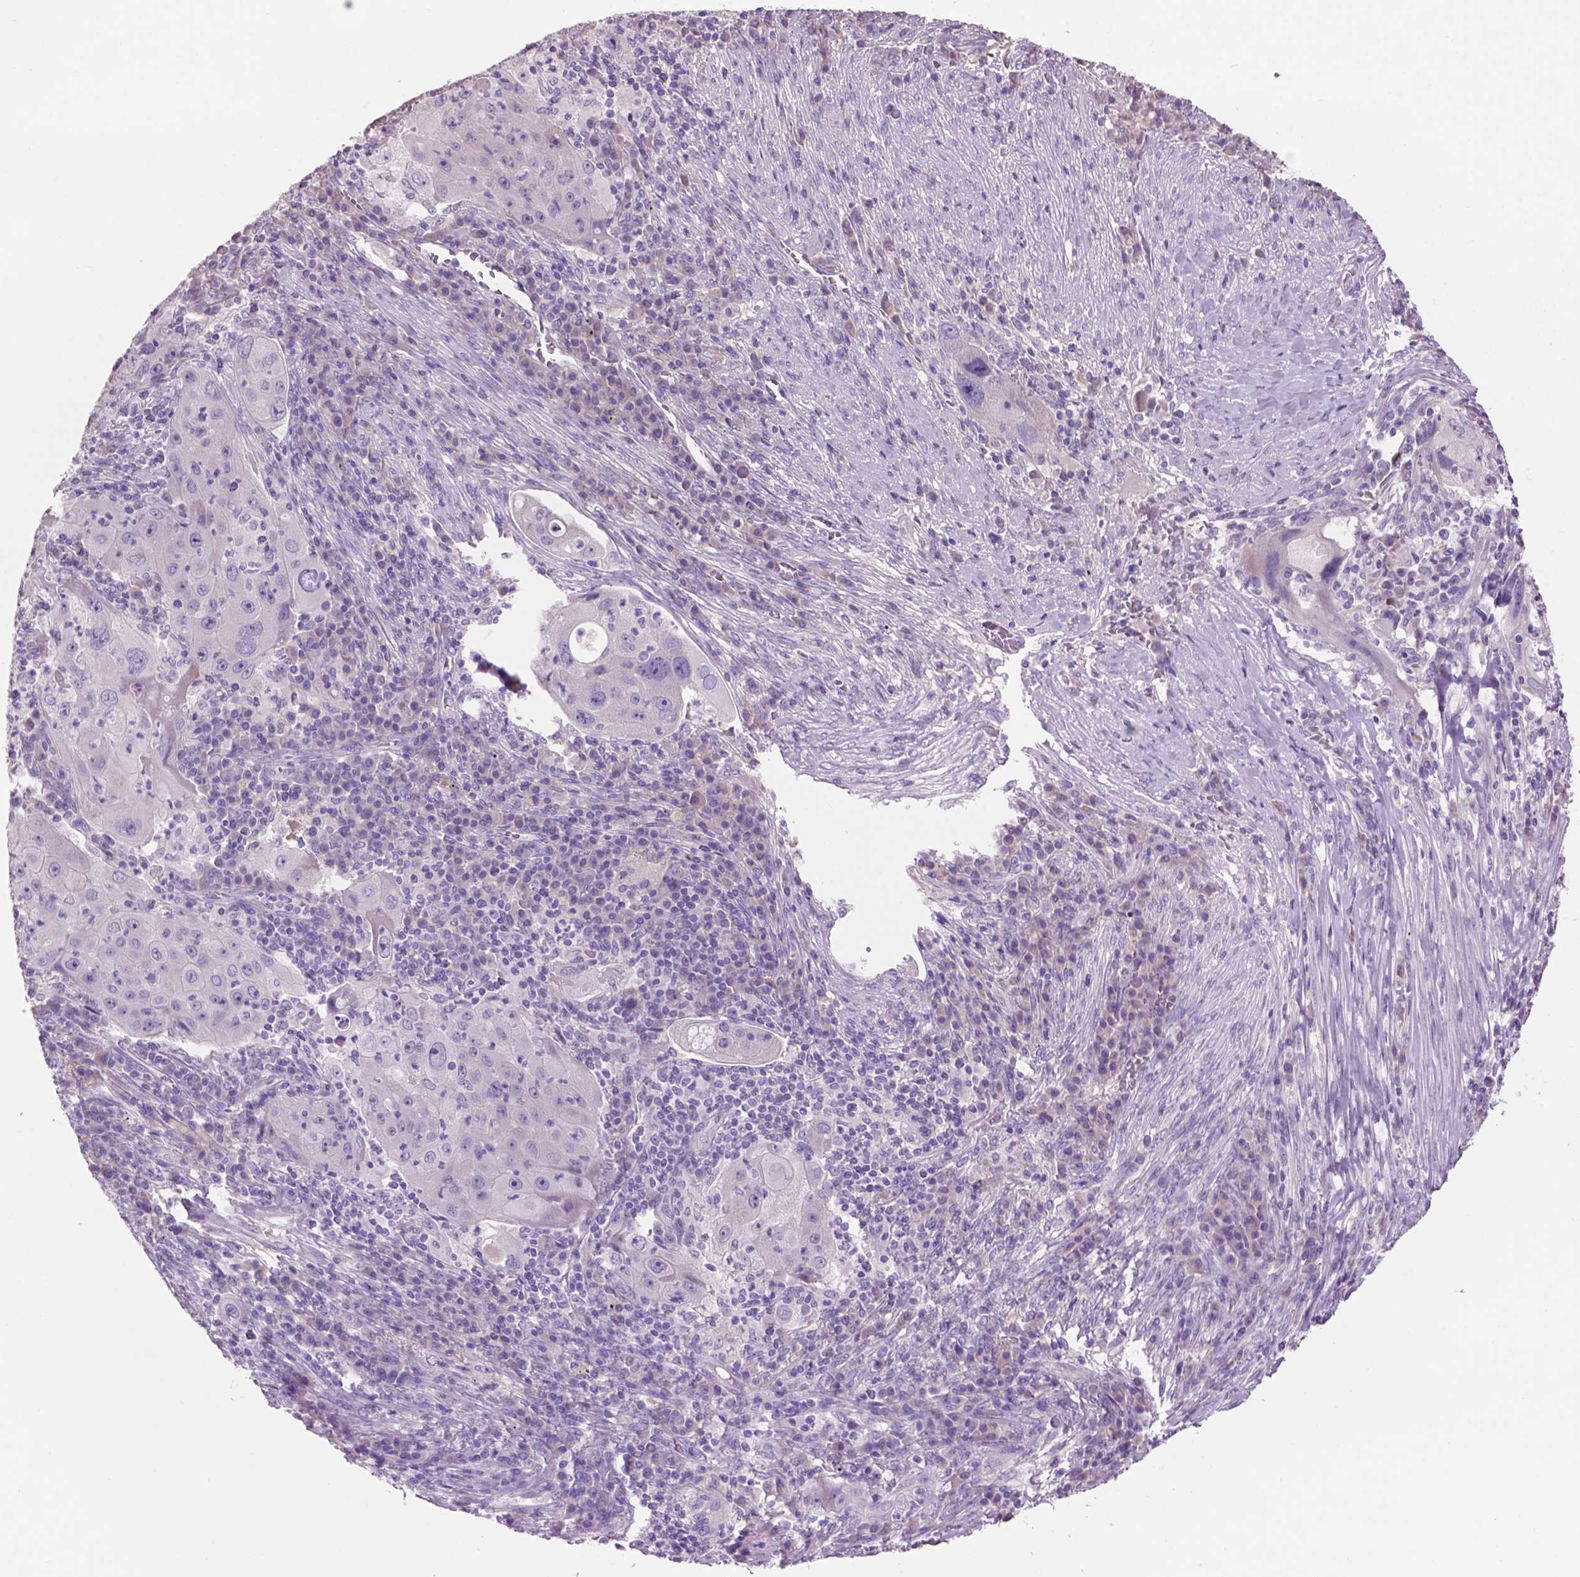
{"staining": {"intensity": "negative", "quantity": "none", "location": "none"}, "tissue": "lung cancer", "cell_type": "Tumor cells", "image_type": "cancer", "snomed": [{"axis": "morphology", "description": "Squamous cell carcinoma, NOS"}, {"axis": "topography", "description": "Lung"}], "caption": "Lung squamous cell carcinoma stained for a protein using IHC exhibits no positivity tumor cells.", "gene": "CRYBA4", "patient": {"sex": "female", "age": 59}}